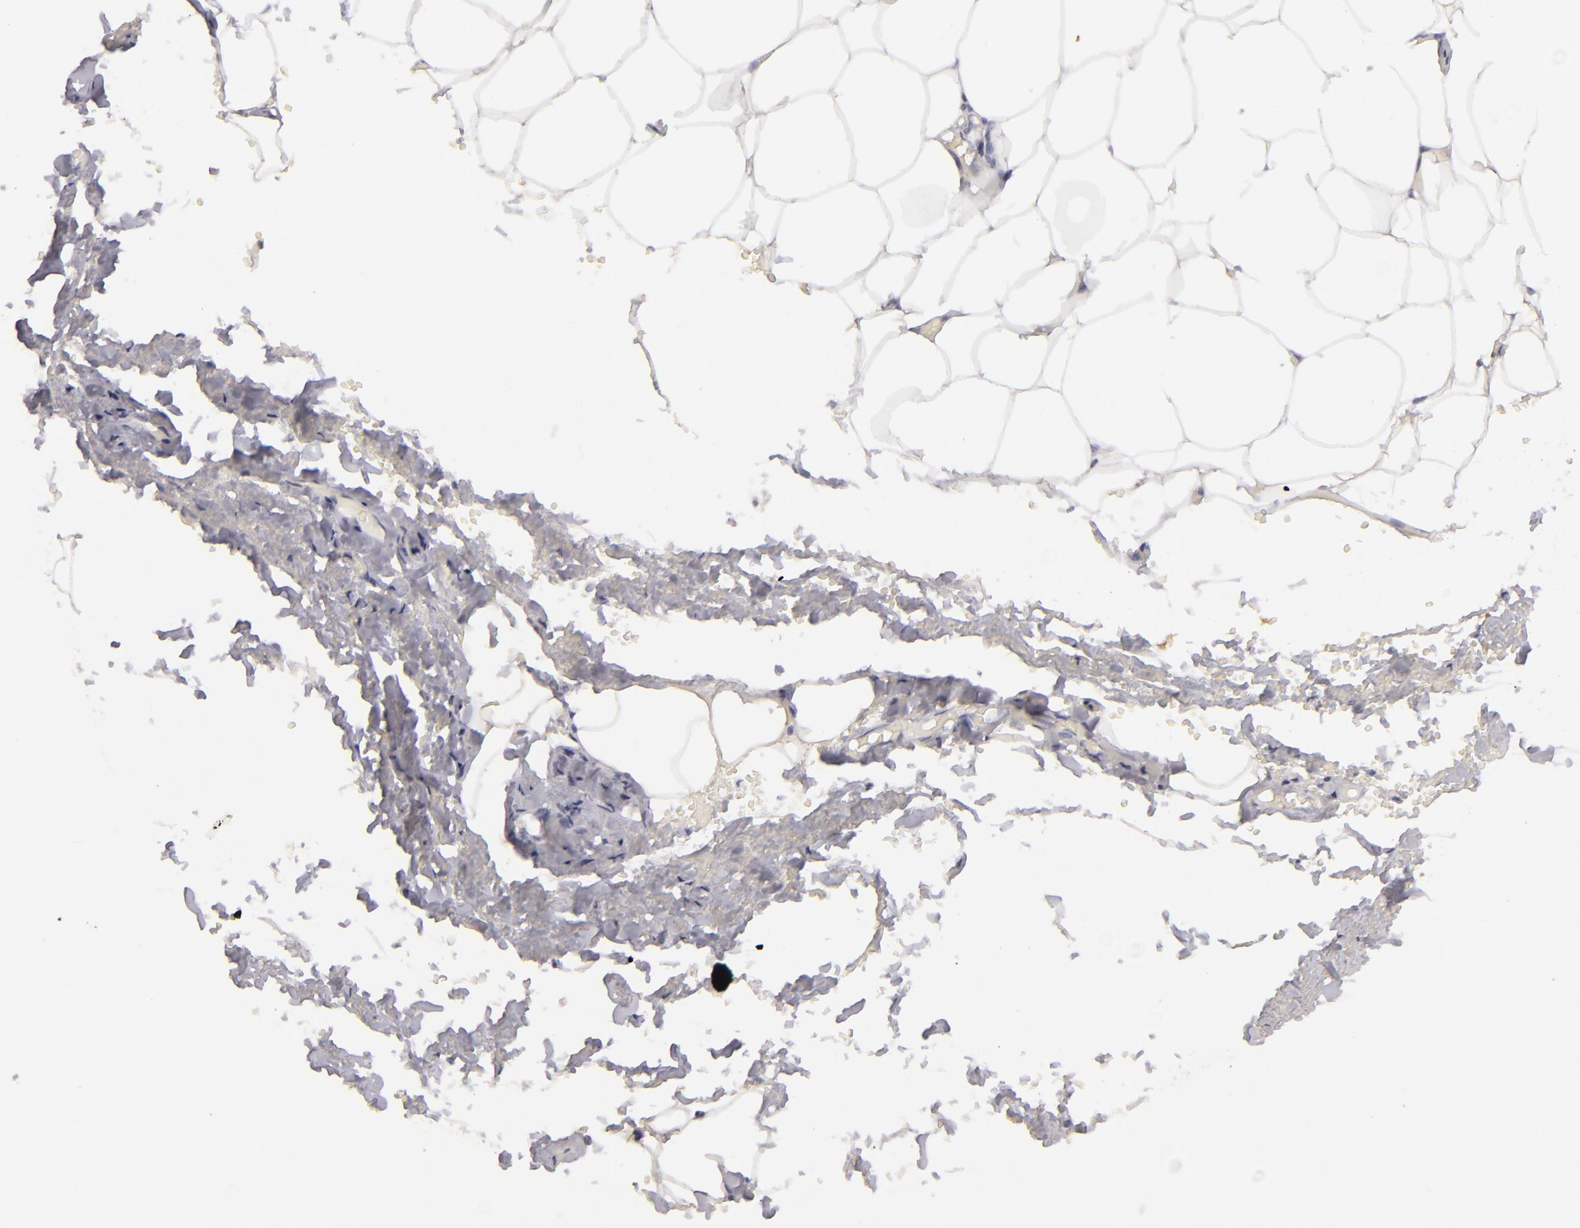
{"staining": {"intensity": "negative", "quantity": "none", "location": "none"}, "tissue": "adipose tissue", "cell_type": "Adipocytes", "image_type": "normal", "snomed": [{"axis": "morphology", "description": "Normal tissue, NOS"}, {"axis": "topography", "description": "Soft tissue"}, {"axis": "topography", "description": "Peripheral nerve tissue"}], "caption": "A high-resolution image shows immunohistochemistry staining of benign adipose tissue, which exhibits no significant positivity in adipocytes.", "gene": "JUP", "patient": {"sex": "female", "age": 68}}